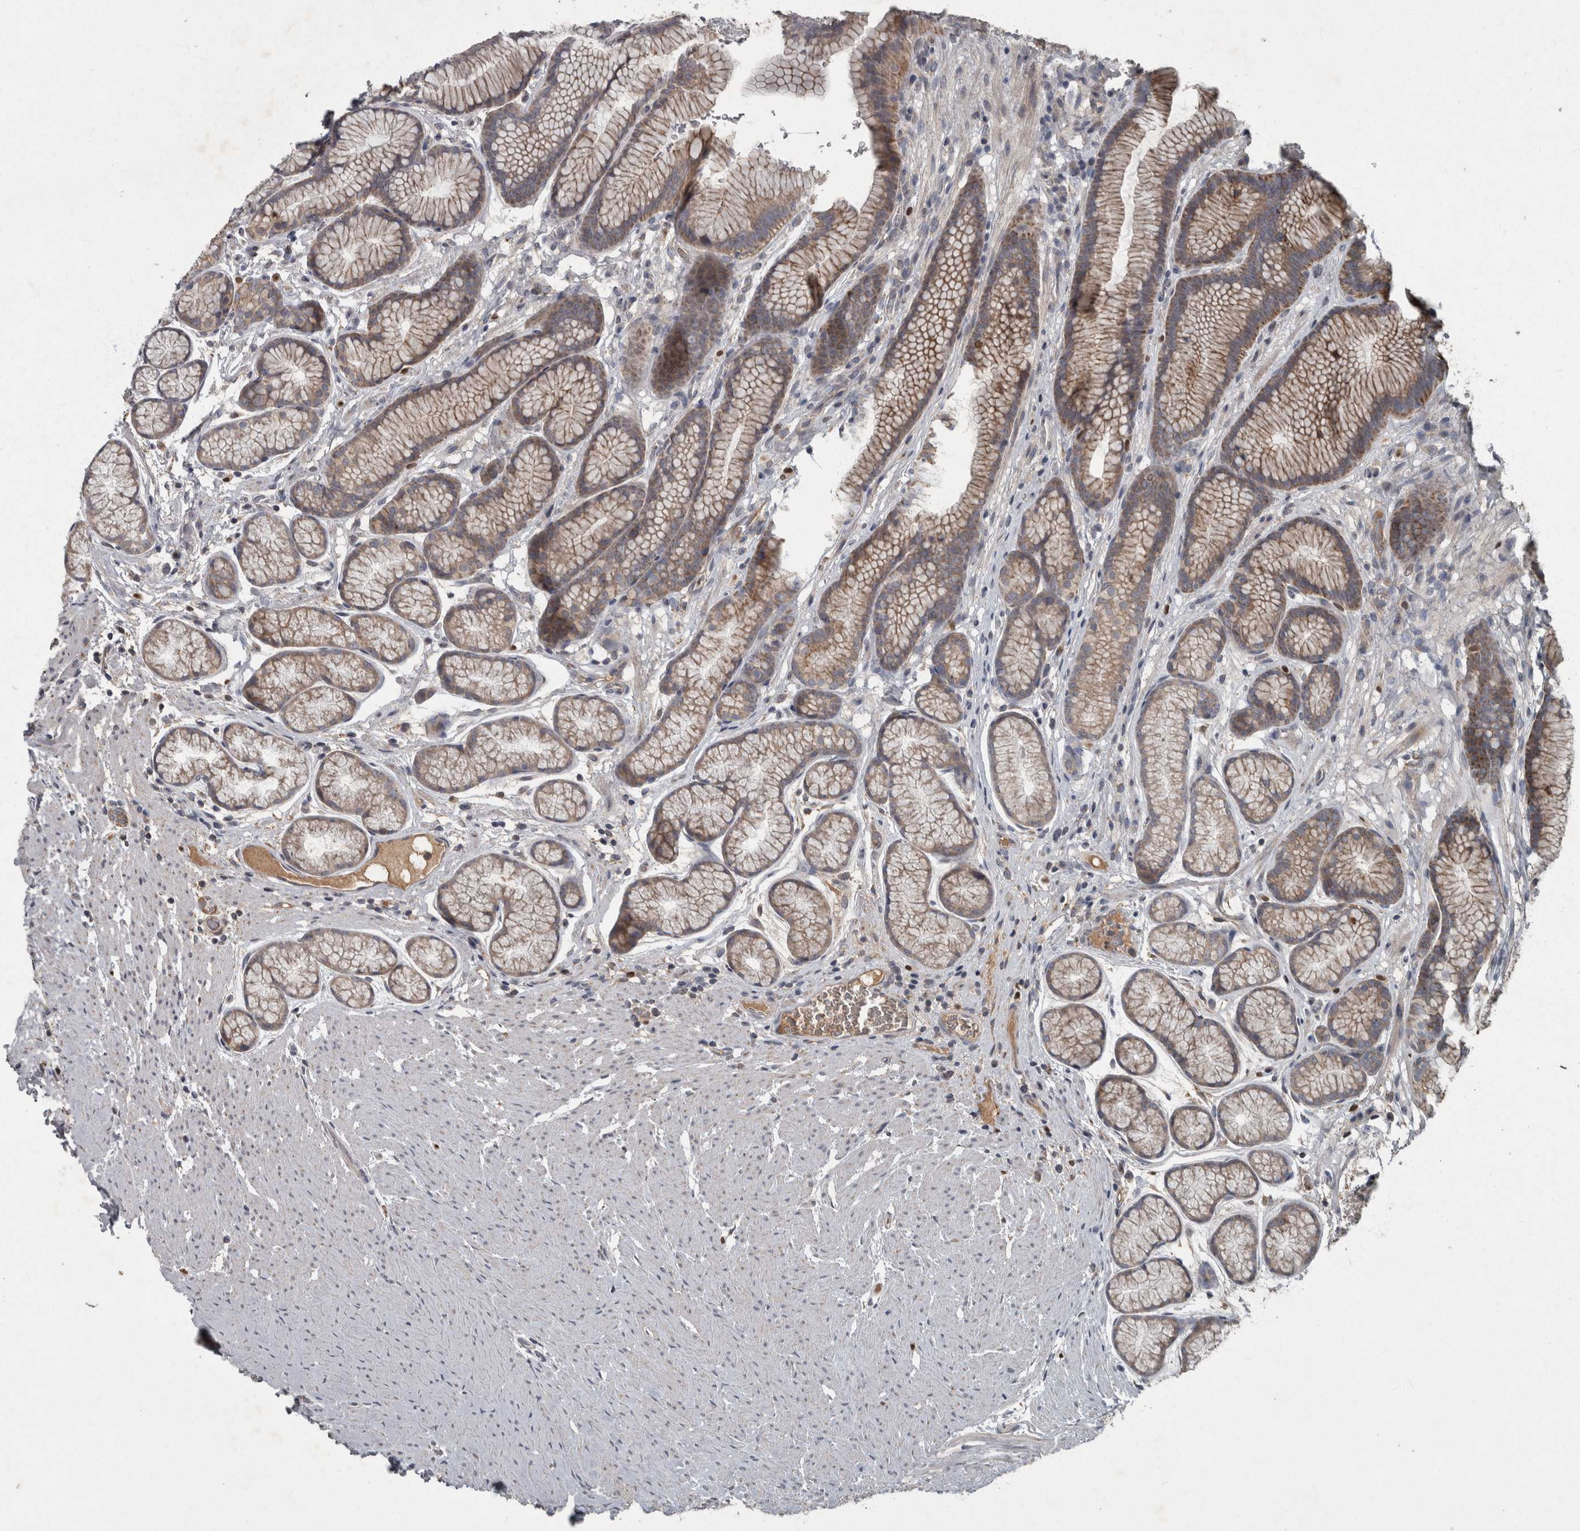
{"staining": {"intensity": "moderate", "quantity": ">75%", "location": "cytoplasmic/membranous"}, "tissue": "stomach", "cell_type": "Glandular cells", "image_type": "normal", "snomed": [{"axis": "morphology", "description": "Normal tissue, NOS"}, {"axis": "topography", "description": "Stomach"}], "caption": "Immunohistochemical staining of benign human stomach displays >75% levels of moderate cytoplasmic/membranous protein staining in about >75% of glandular cells.", "gene": "PPP1R3C", "patient": {"sex": "male", "age": 42}}